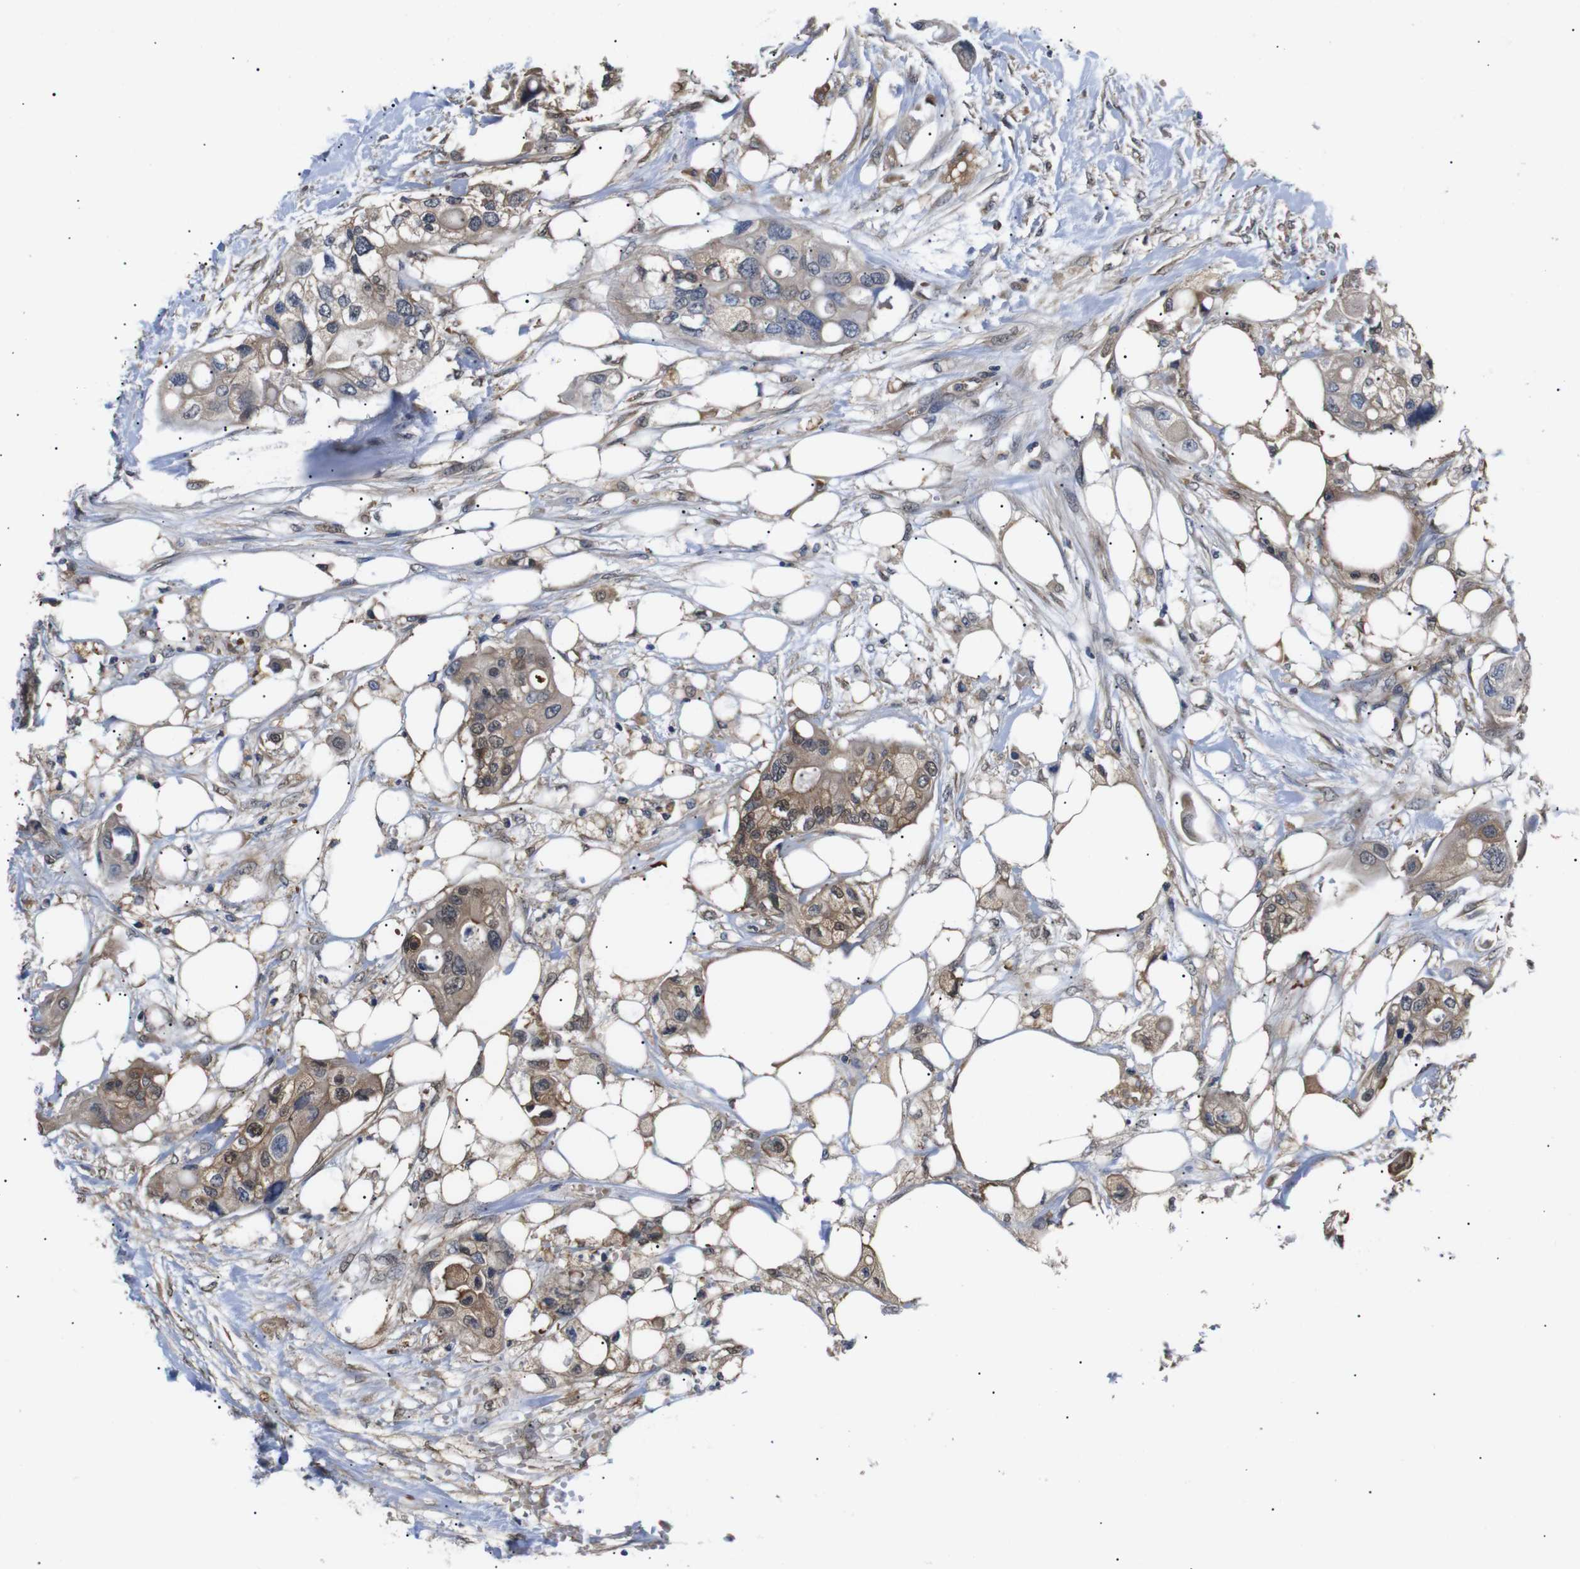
{"staining": {"intensity": "moderate", "quantity": ">75%", "location": "cytoplasmic/membranous"}, "tissue": "colorectal cancer", "cell_type": "Tumor cells", "image_type": "cancer", "snomed": [{"axis": "morphology", "description": "Adenocarcinoma, NOS"}, {"axis": "topography", "description": "Colon"}], "caption": "Tumor cells show medium levels of moderate cytoplasmic/membranous expression in approximately >75% of cells in human adenocarcinoma (colorectal).", "gene": "DDR1", "patient": {"sex": "female", "age": 57}}